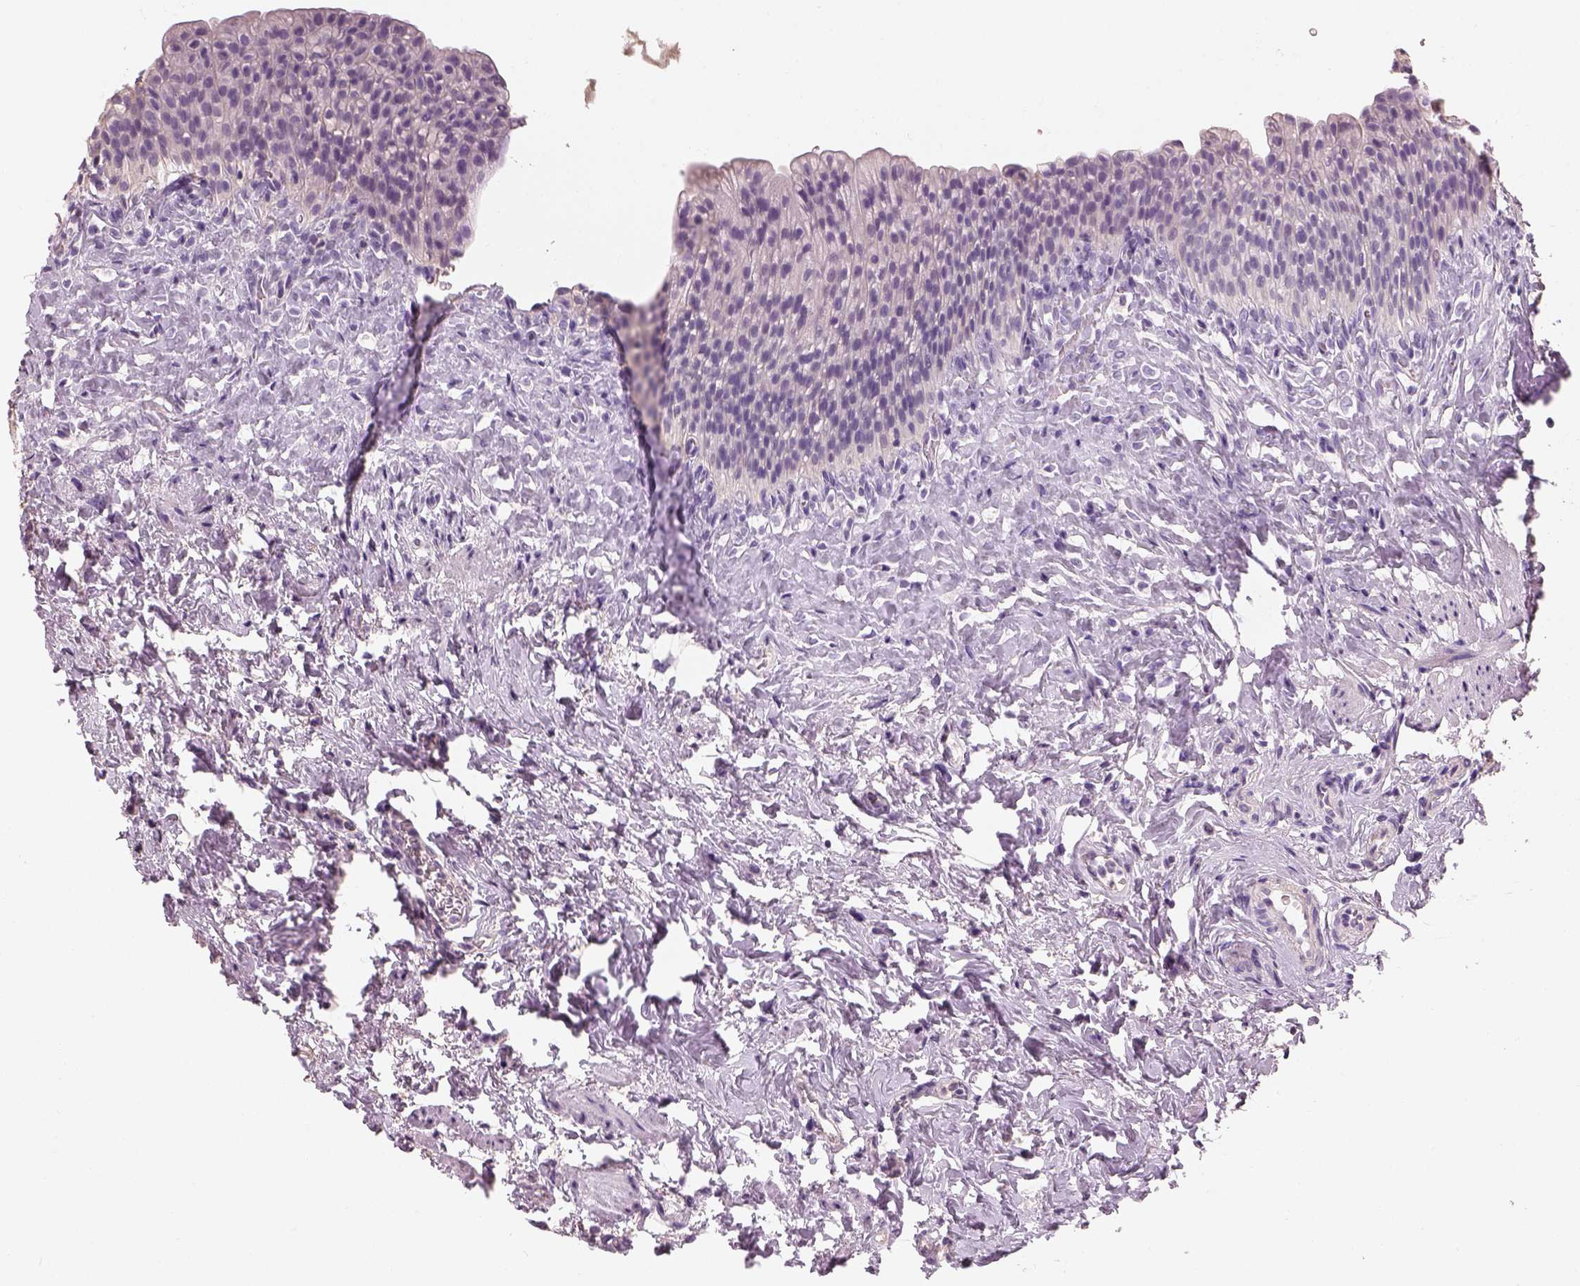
{"staining": {"intensity": "negative", "quantity": "none", "location": "none"}, "tissue": "urinary bladder", "cell_type": "Urothelial cells", "image_type": "normal", "snomed": [{"axis": "morphology", "description": "Normal tissue, NOS"}, {"axis": "topography", "description": "Urinary bladder"}], "caption": "Immunohistochemistry of unremarkable human urinary bladder demonstrates no expression in urothelial cells. (DAB immunohistochemistry (IHC), high magnification).", "gene": "OTUD6A", "patient": {"sex": "male", "age": 76}}